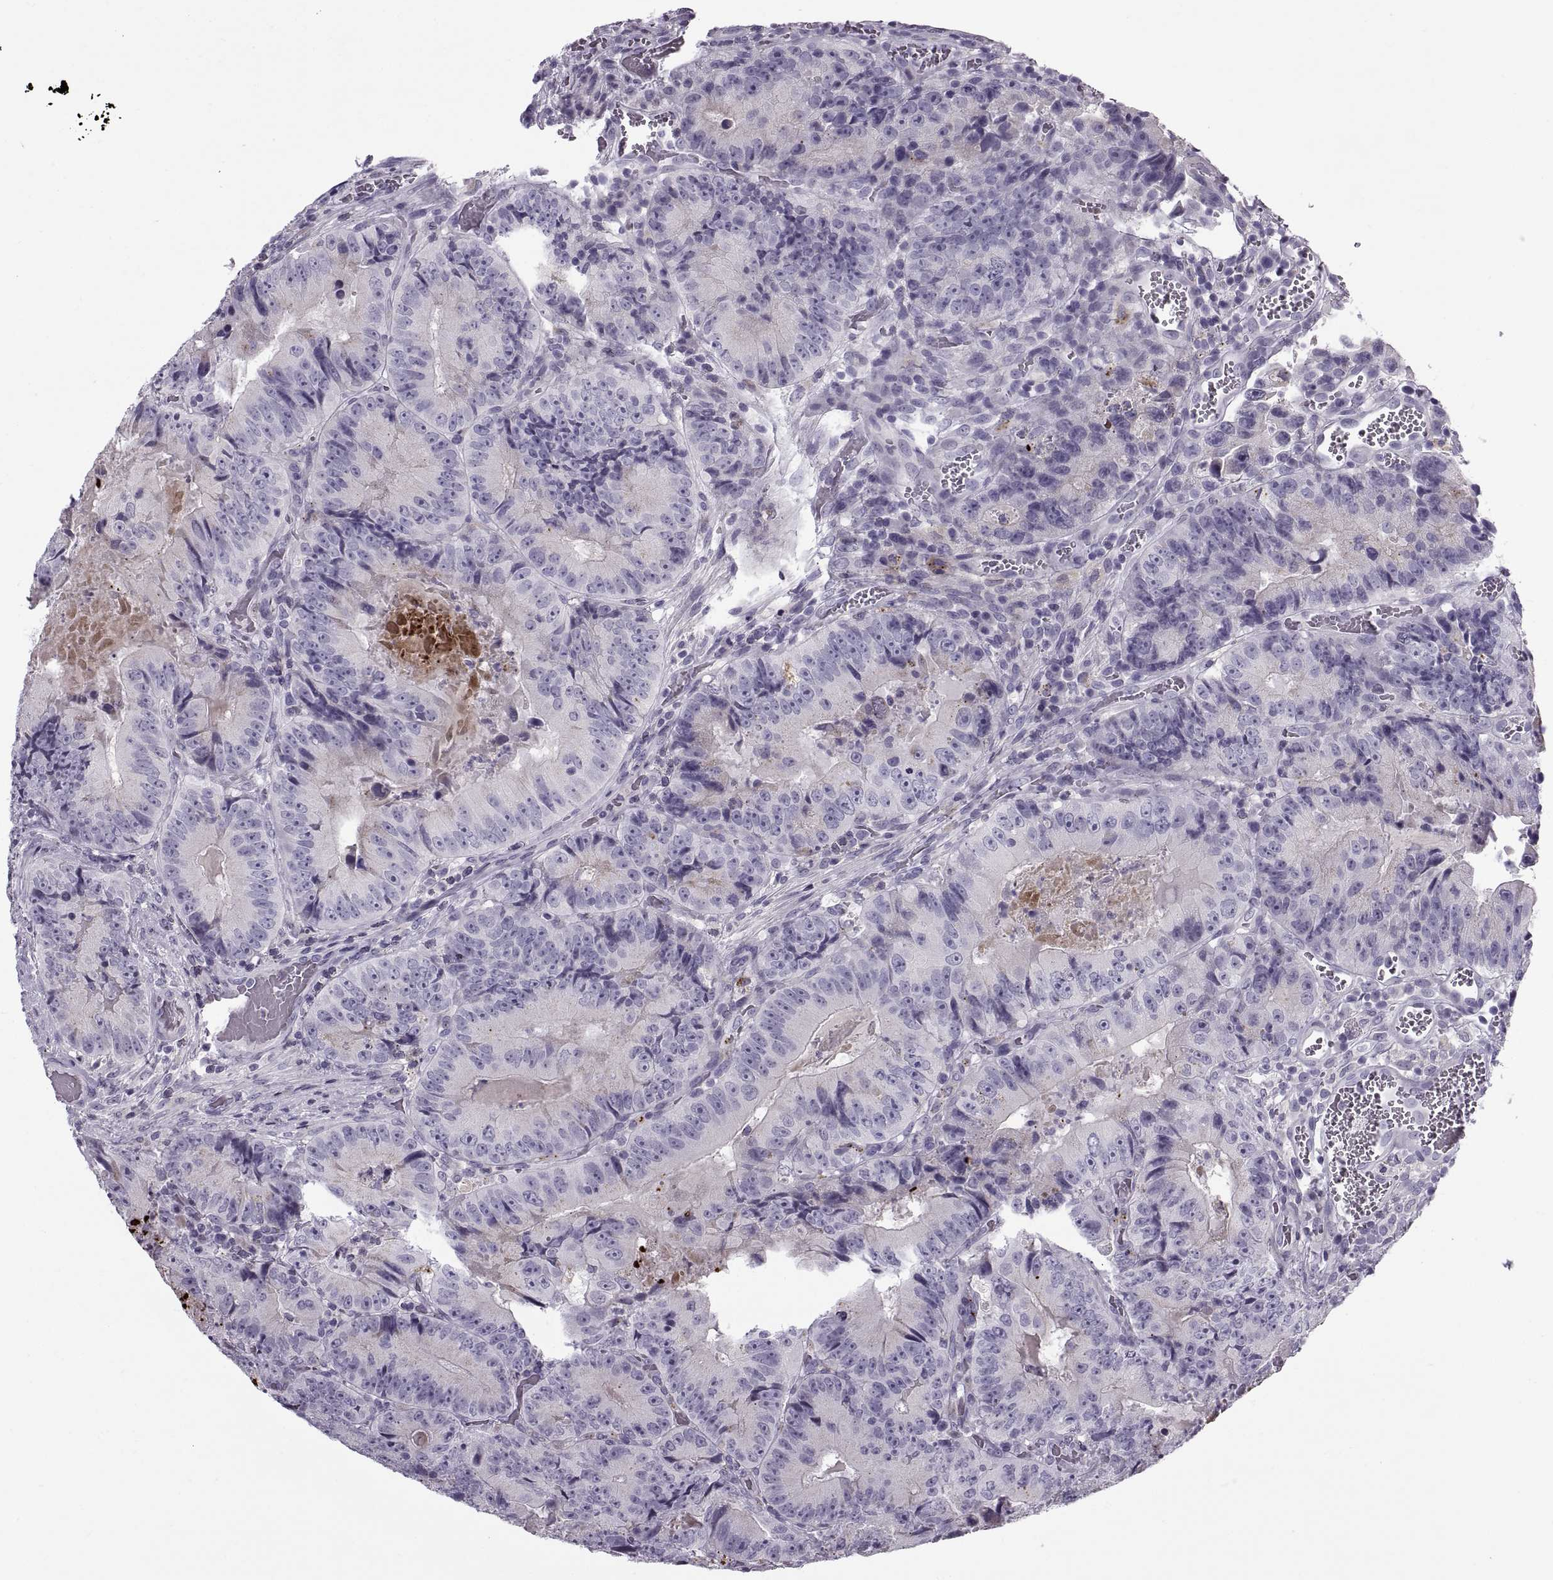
{"staining": {"intensity": "negative", "quantity": "none", "location": "none"}, "tissue": "colorectal cancer", "cell_type": "Tumor cells", "image_type": "cancer", "snomed": [{"axis": "morphology", "description": "Adenocarcinoma, NOS"}, {"axis": "topography", "description": "Colon"}], "caption": "This is an immunohistochemistry (IHC) micrograph of human adenocarcinoma (colorectal). There is no staining in tumor cells.", "gene": "CALCR", "patient": {"sex": "female", "age": 86}}